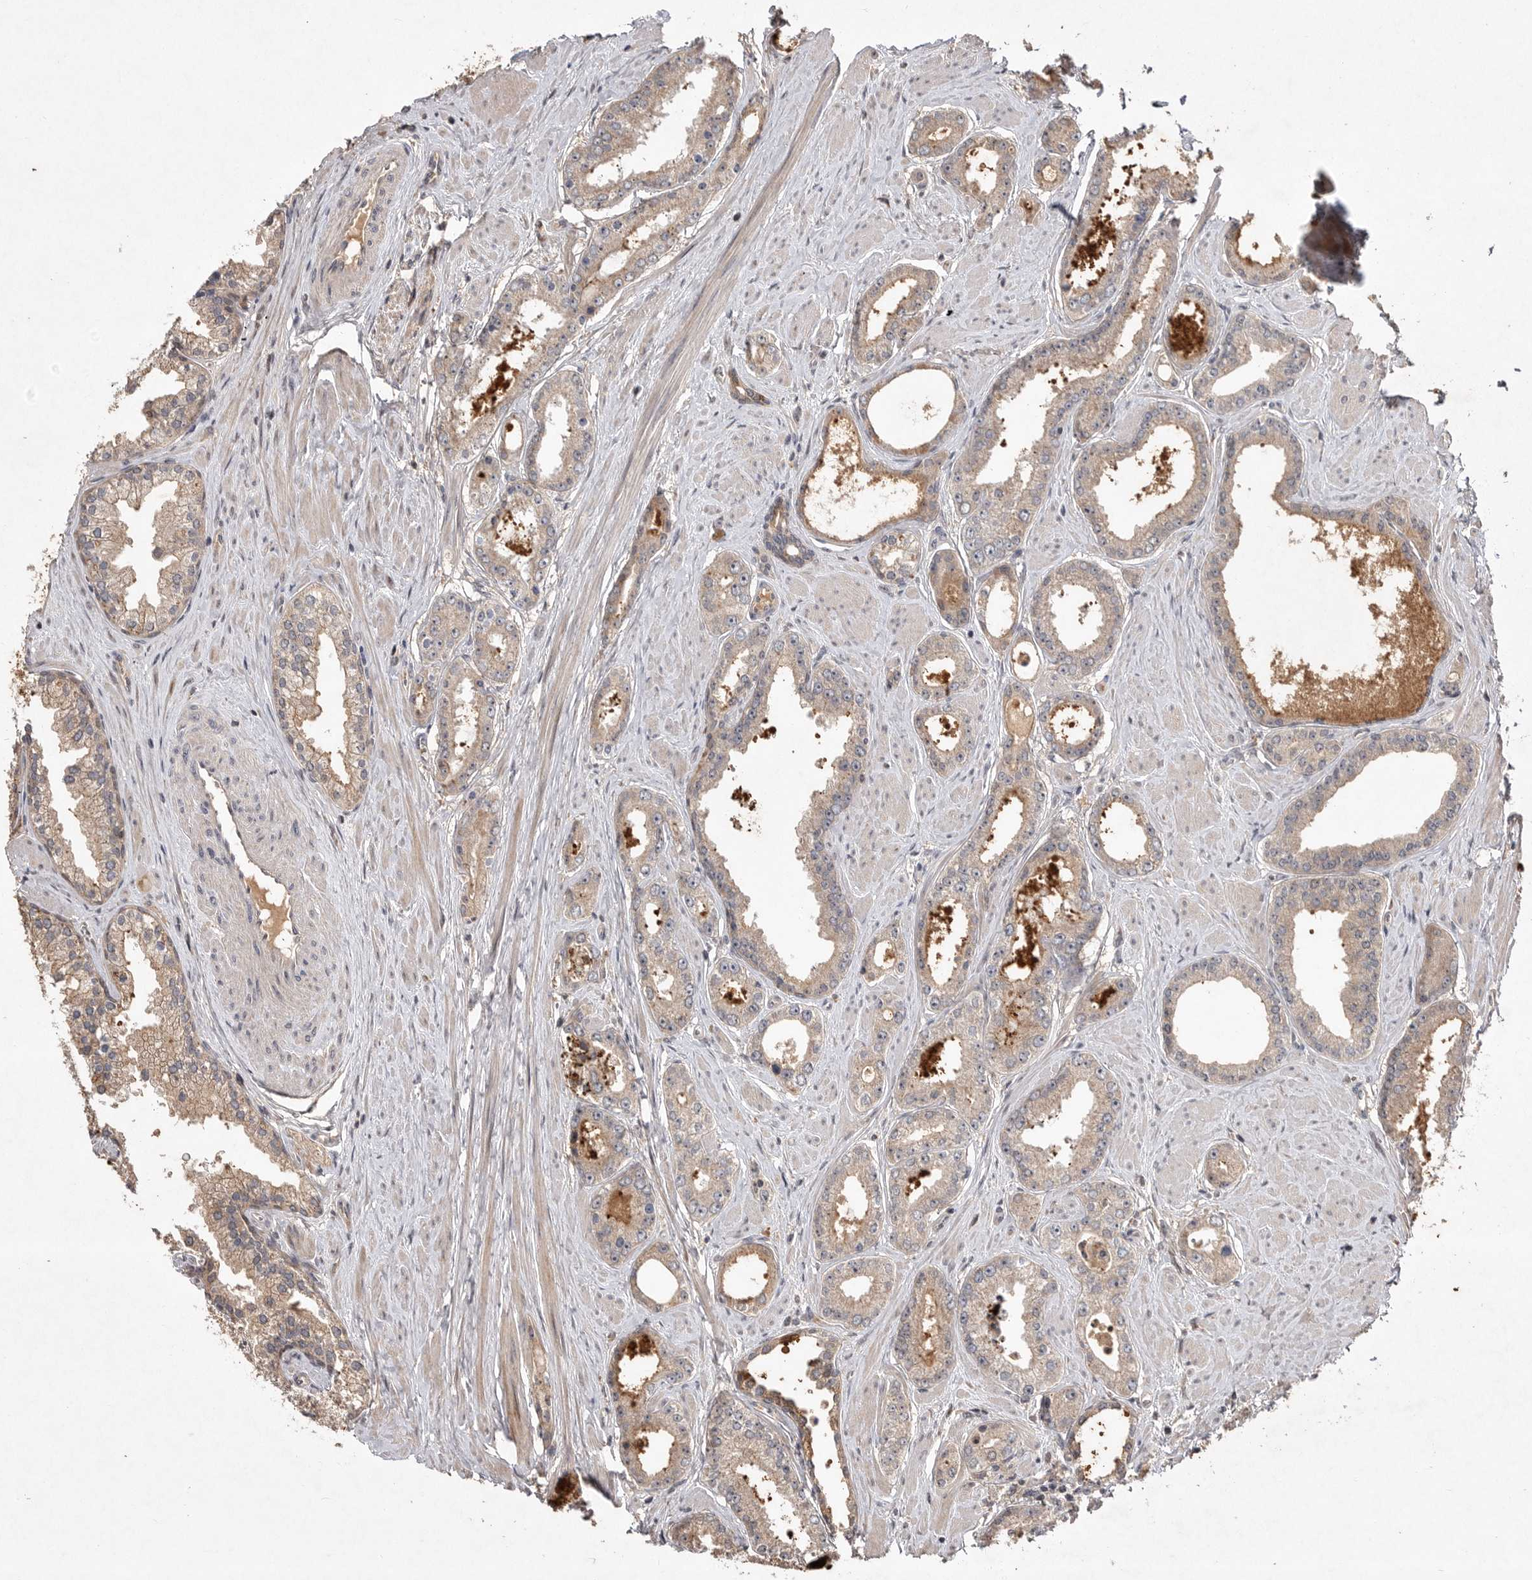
{"staining": {"intensity": "weak", "quantity": ">75%", "location": "cytoplasmic/membranous"}, "tissue": "prostate cancer", "cell_type": "Tumor cells", "image_type": "cancer", "snomed": [{"axis": "morphology", "description": "Adenocarcinoma, Low grade"}, {"axis": "topography", "description": "Prostate"}], "caption": "Protein staining demonstrates weak cytoplasmic/membranous positivity in approximately >75% of tumor cells in prostate cancer (adenocarcinoma (low-grade)). Immunohistochemistry (ihc) stains the protein of interest in brown and the nuclei are stained blue.", "gene": "VN1R4", "patient": {"sex": "male", "age": 62}}